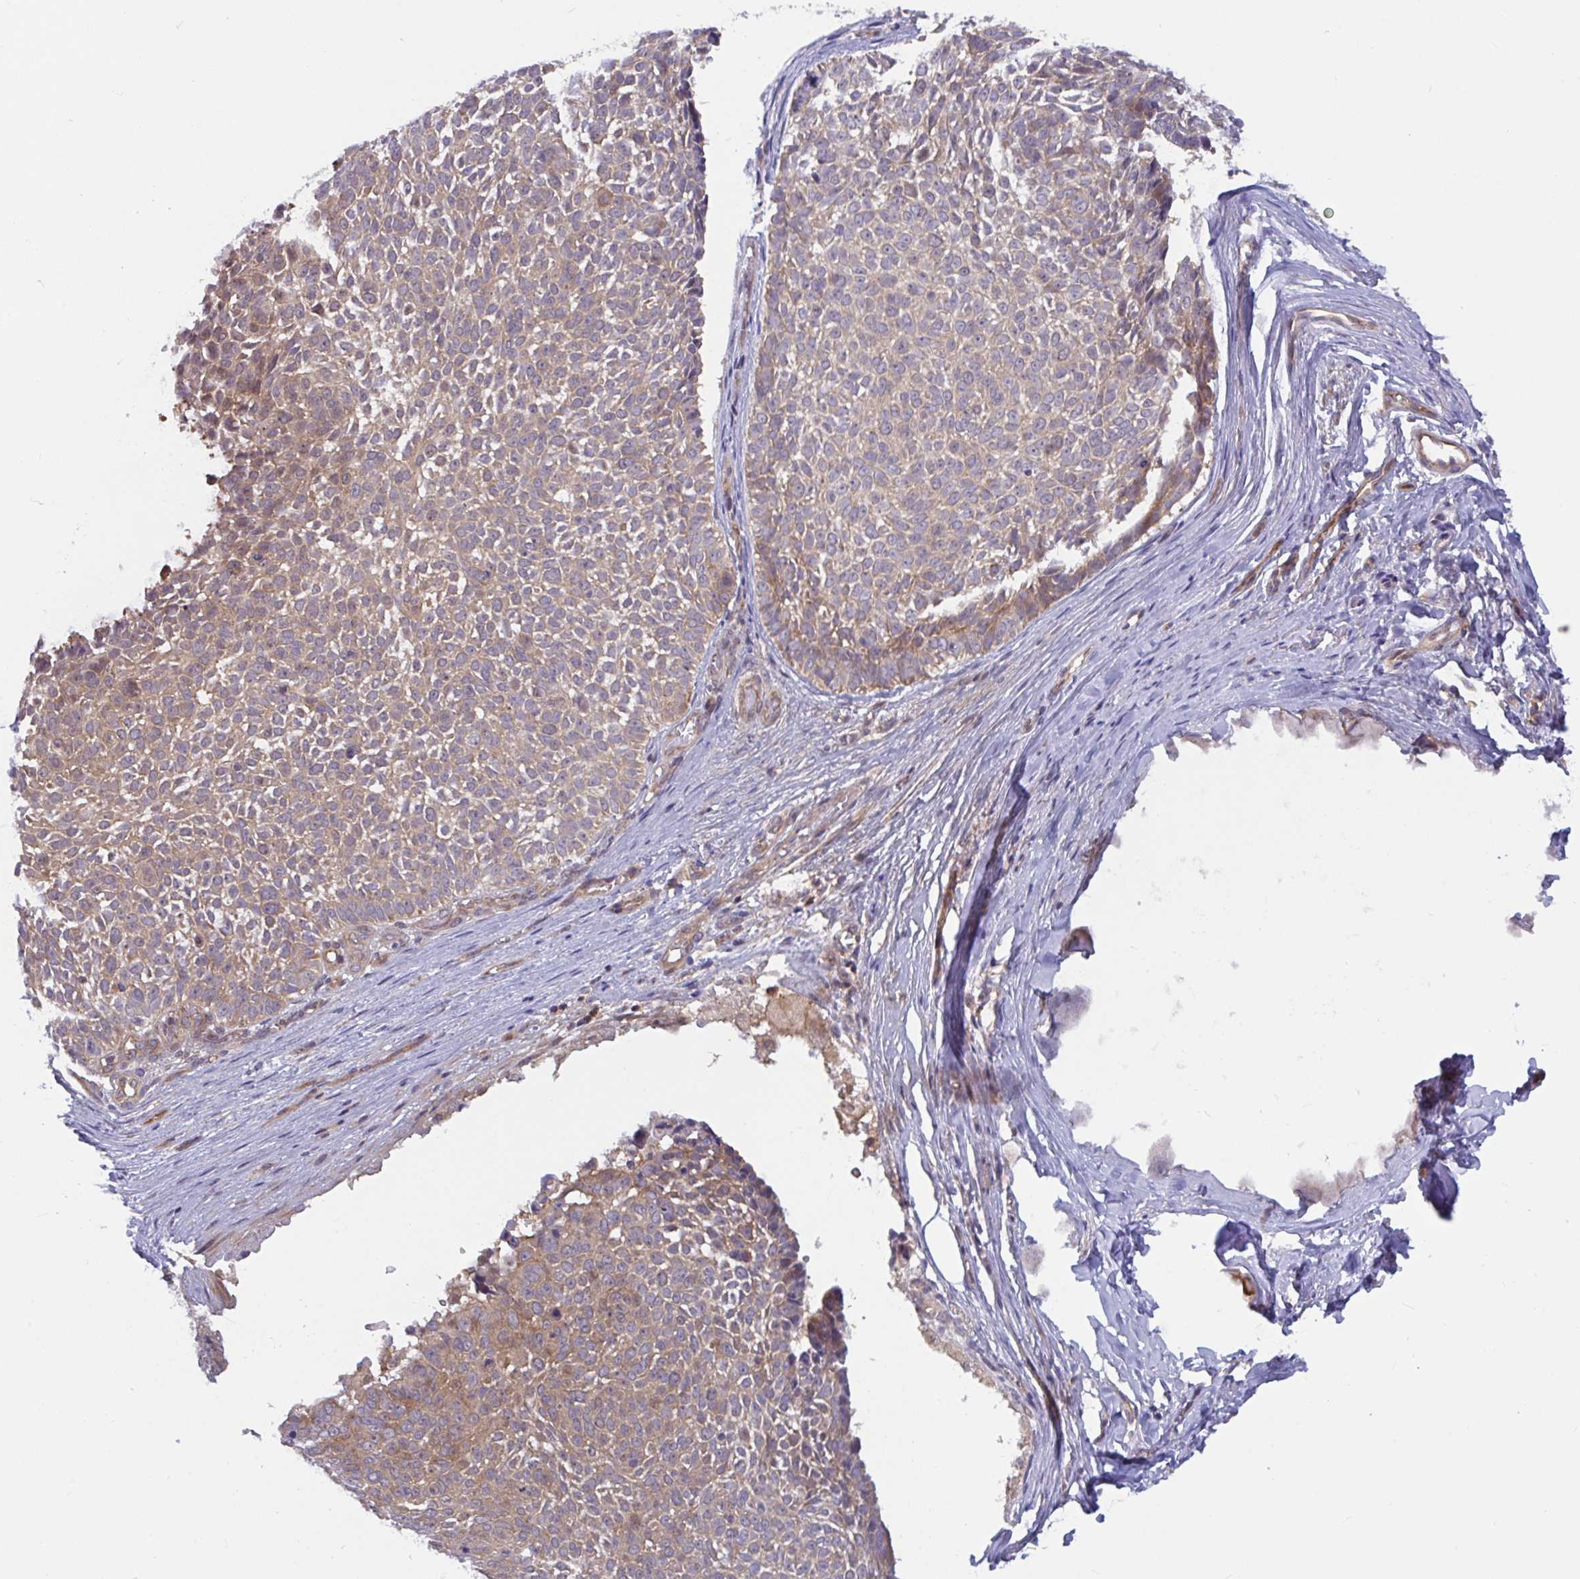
{"staining": {"intensity": "moderate", "quantity": "25%-75%", "location": "cytoplasmic/membranous"}, "tissue": "skin cancer", "cell_type": "Tumor cells", "image_type": "cancer", "snomed": [{"axis": "morphology", "description": "Basal cell carcinoma"}, {"axis": "topography", "description": "Skin"}, {"axis": "topography", "description": "Skin of face"}, {"axis": "topography", "description": "Skin of nose"}], "caption": "Skin cancer (basal cell carcinoma) stained for a protein demonstrates moderate cytoplasmic/membranous positivity in tumor cells. The staining was performed using DAB (3,3'-diaminobenzidine), with brown indicating positive protein expression. Nuclei are stained blue with hematoxylin.", "gene": "LMNTD2", "patient": {"sex": "female", "age": 86}}